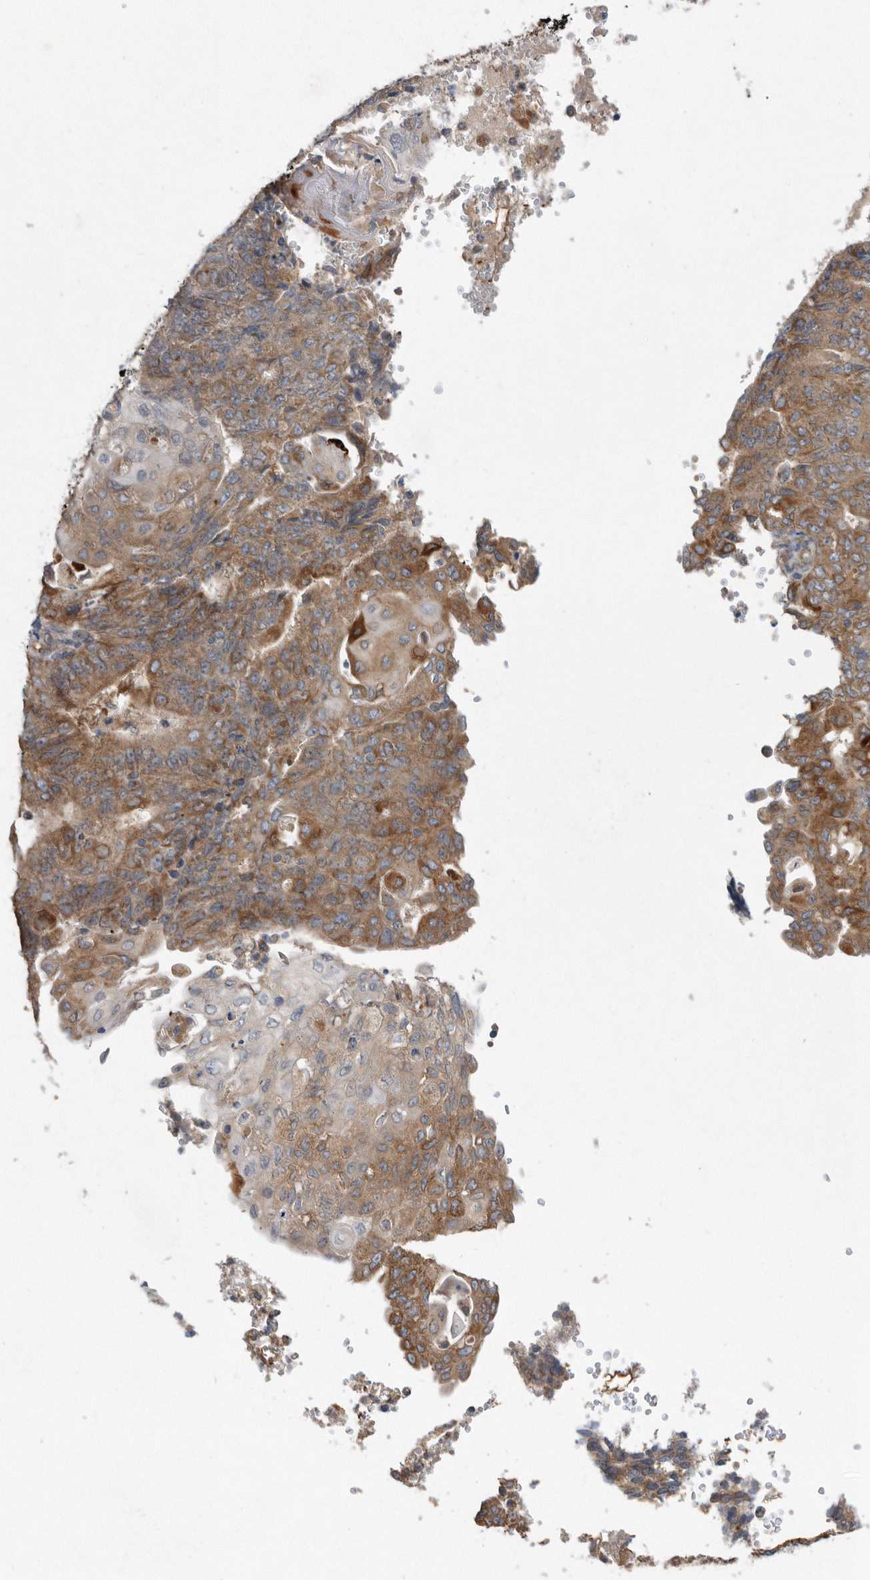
{"staining": {"intensity": "moderate", "quantity": "25%-75%", "location": "cytoplasmic/membranous"}, "tissue": "endometrial cancer", "cell_type": "Tumor cells", "image_type": "cancer", "snomed": [{"axis": "morphology", "description": "Adenocarcinoma, NOS"}, {"axis": "topography", "description": "Endometrium"}], "caption": "Immunohistochemistry (IHC) histopathology image of endometrial cancer (adenocarcinoma) stained for a protein (brown), which demonstrates medium levels of moderate cytoplasmic/membranous staining in about 25%-75% of tumor cells.", "gene": "PON2", "patient": {"sex": "female", "age": 32}}